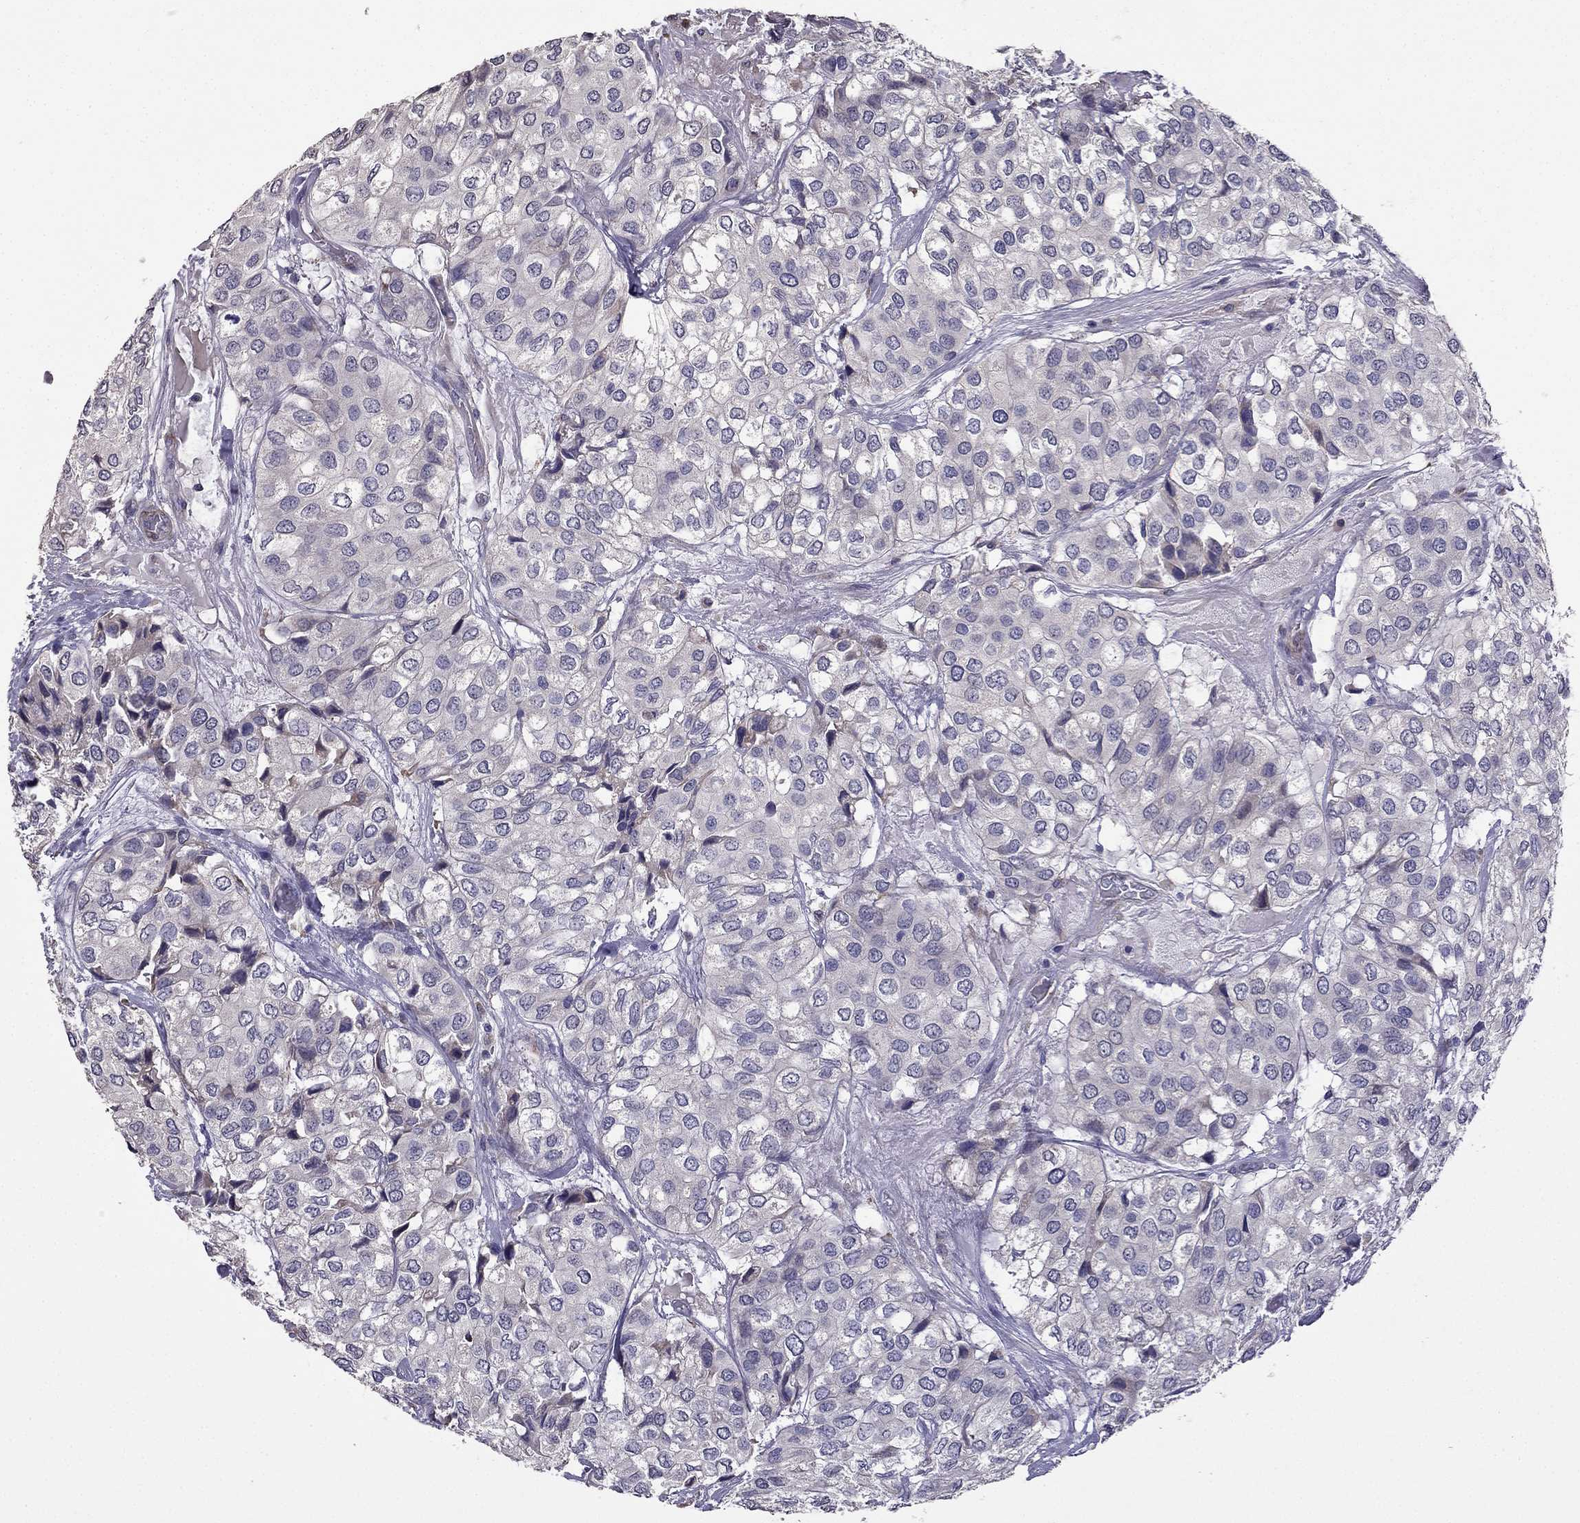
{"staining": {"intensity": "negative", "quantity": "none", "location": "none"}, "tissue": "urothelial cancer", "cell_type": "Tumor cells", "image_type": "cancer", "snomed": [{"axis": "morphology", "description": "Urothelial carcinoma, High grade"}, {"axis": "topography", "description": "Urinary bladder"}], "caption": "There is no significant staining in tumor cells of high-grade urothelial carcinoma.", "gene": "CDH9", "patient": {"sex": "male", "age": 73}}